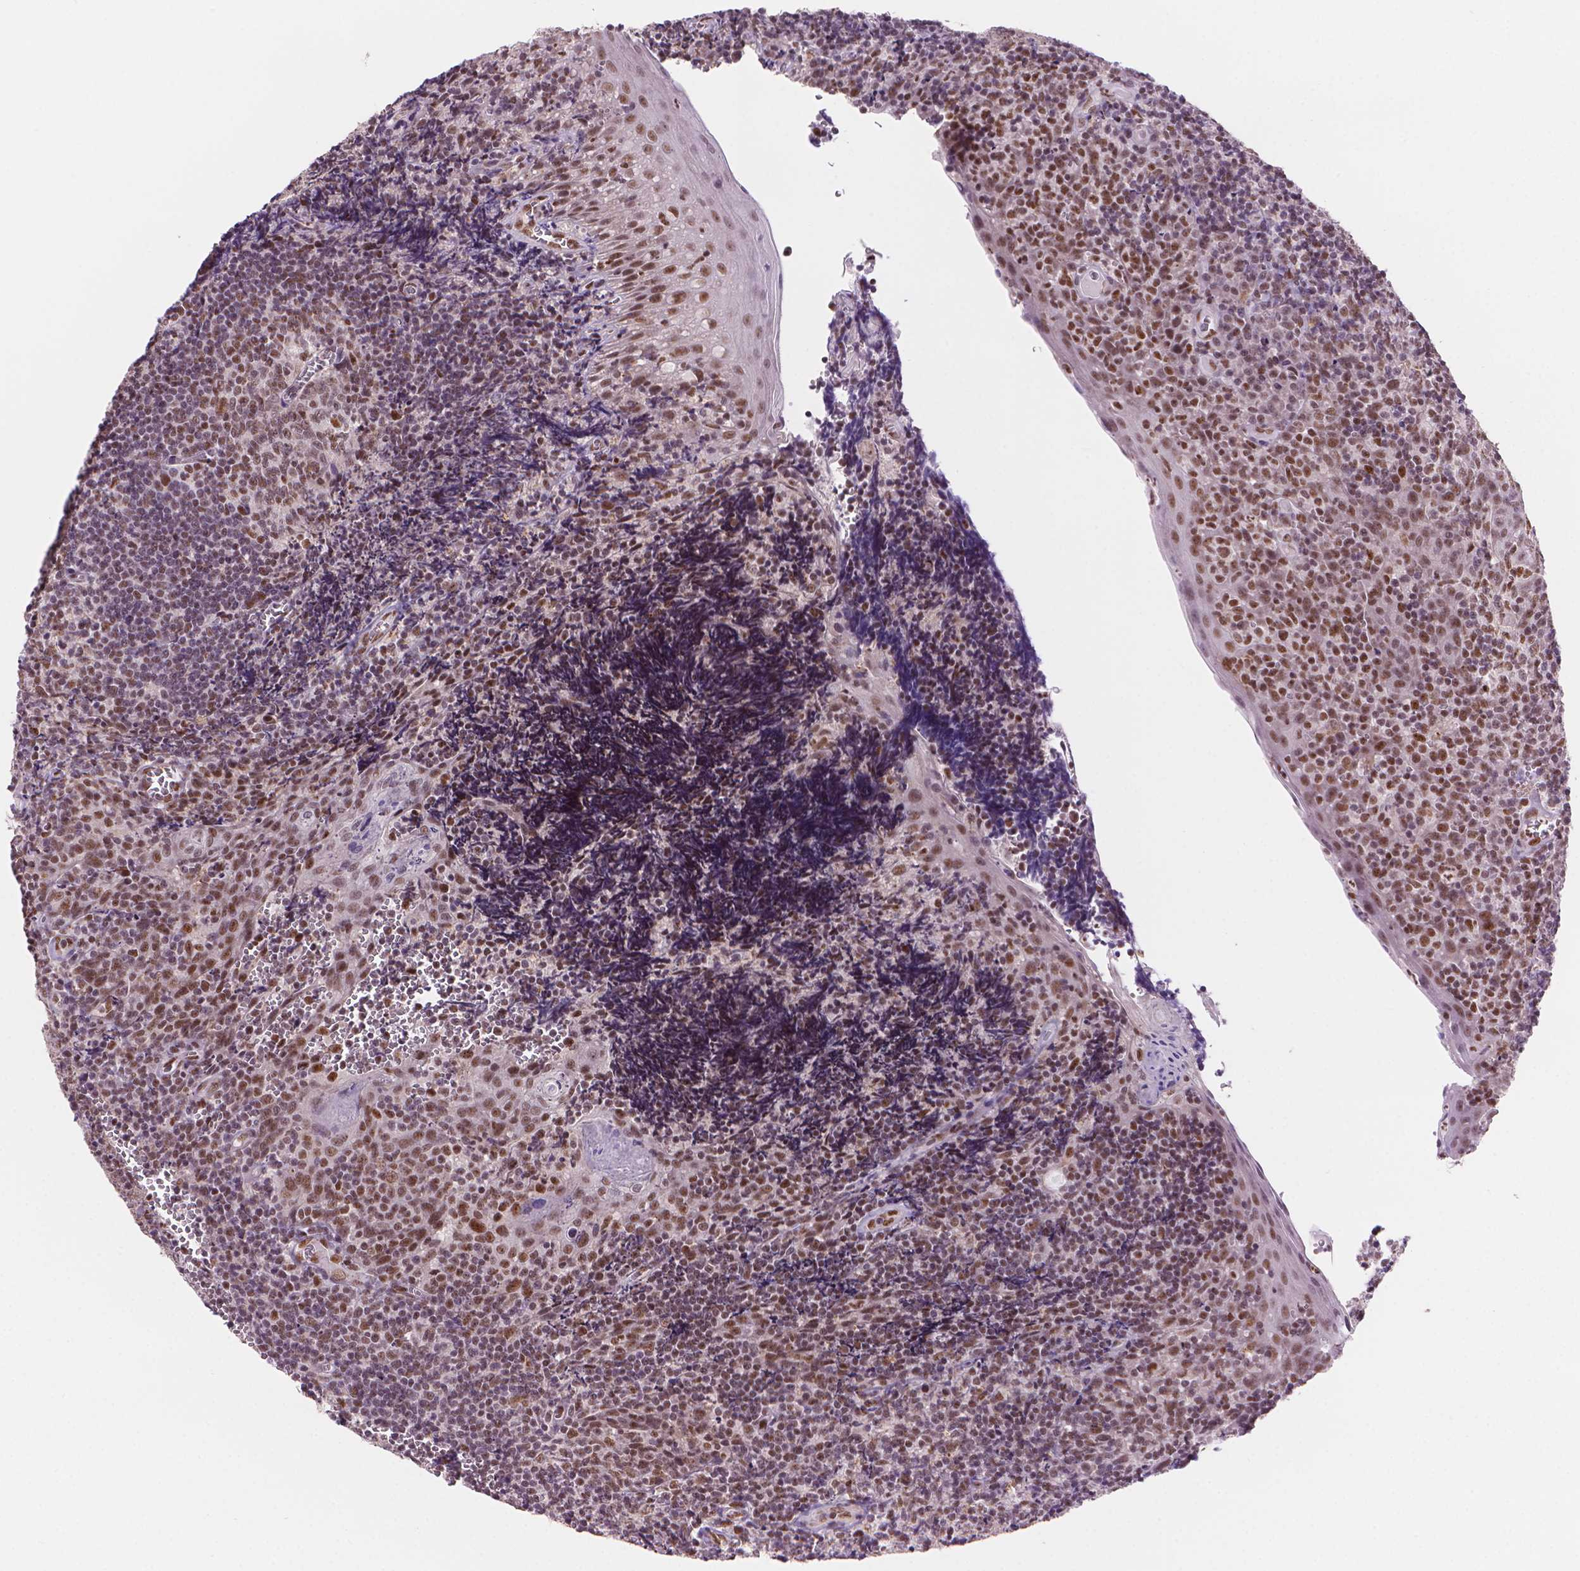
{"staining": {"intensity": "moderate", "quantity": ">75%", "location": "nuclear"}, "tissue": "tonsil", "cell_type": "Germinal center cells", "image_type": "normal", "snomed": [{"axis": "morphology", "description": "Normal tissue, NOS"}, {"axis": "morphology", "description": "Inflammation, NOS"}, {"axis": "topography", "description": "Tonsil"}], "caption": "Brown immunohistochemical staining in normal human tonsil demonstrates moderate nuclear staining in about >75% of germinal center cells.", "gene": "UBN1", "patient": {"sex": "female", "age": 31}}